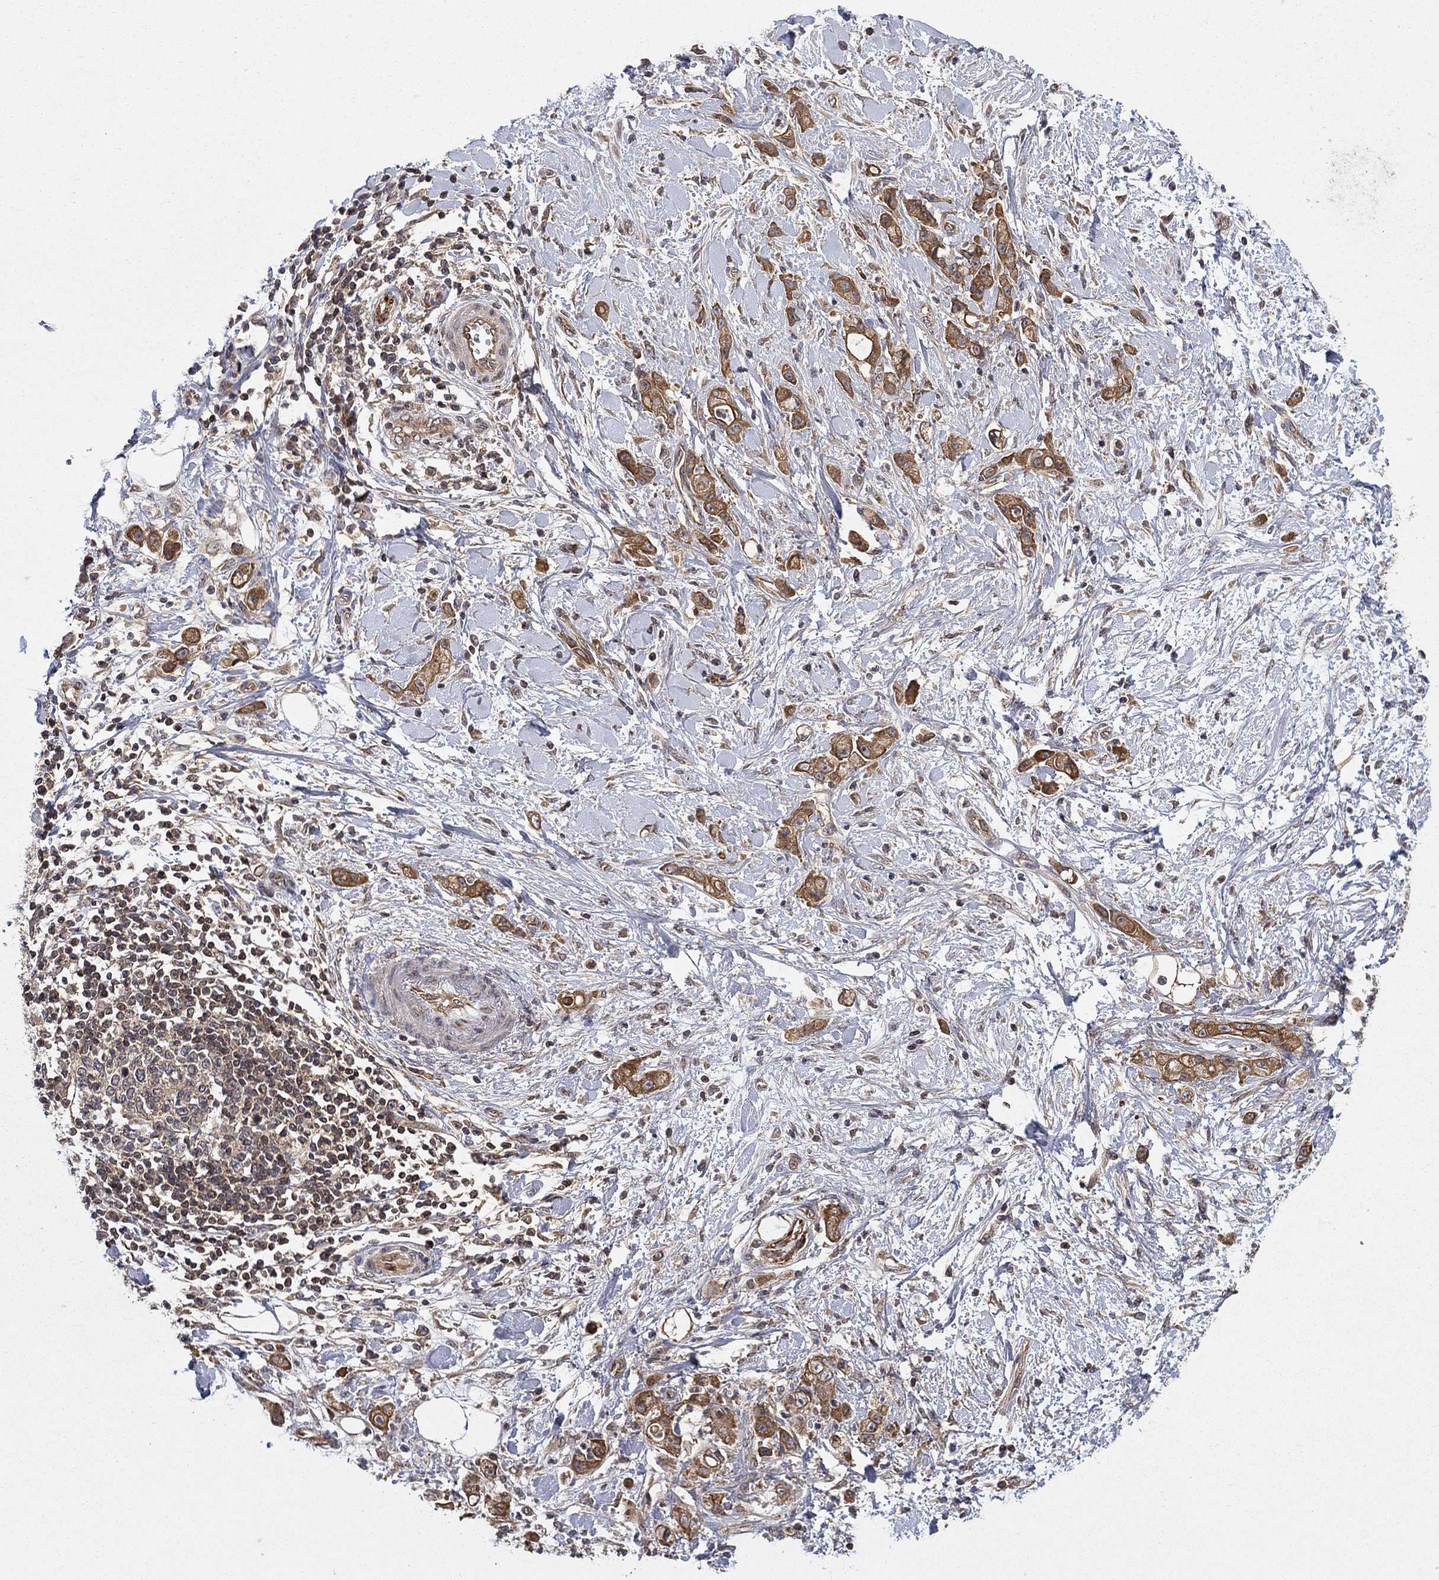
{"staining": {"intensity": "strong", "quantity": ">75%", "location": "cytoplasmic/membranous"}, "tissue": "stomach cancer", "cell_type": "Tumor cells", "image_type": "cancer", "snomed": [{"axis": "morphology", "description": "Adenocarcinoma, NOS"}, {"axis": "topography", "description": "Stomach"}], "caption": "High-power microscopy captured an immunohistochemistry micrograph of stomach cancer (adenocarcinoma), revealing strong cytoplasmic/membranous staining in about >75% of tumor cells.", "gene": "BMERB1", "patient": {"sex": "male", "age": 58}}